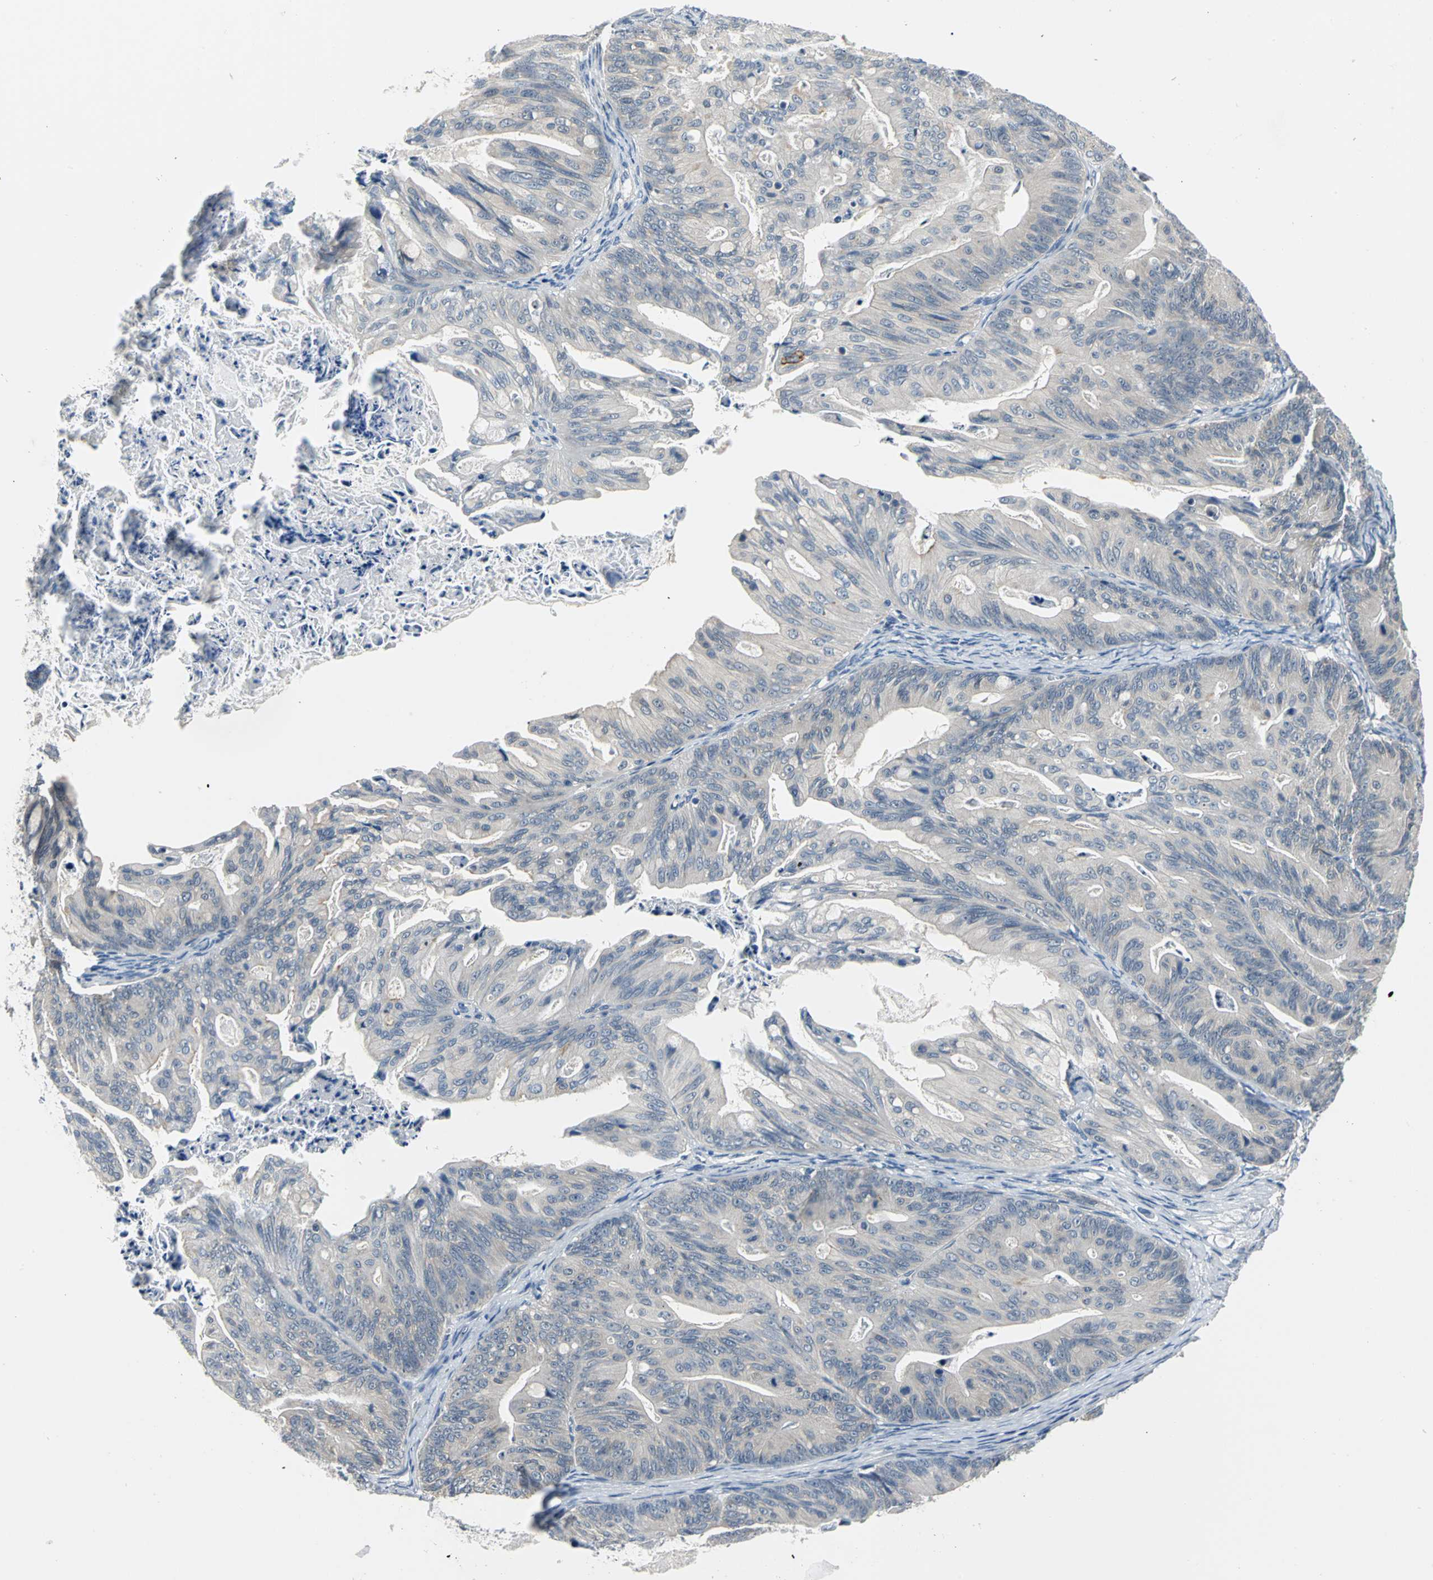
{"staining": {"intensity": "weak", "quantity": ">75%", "location": "cytoplasmic/membranous"}, "tissue": "ovarian cancer", "cell_type": "Tumor cells", "image_type": "cancer", "snomed": [{"axis": "morphology", "description": "Cystadenocarcinoma, mucinous, NOS"}, {"axis": "topography", "description": "Ovary"}], "caption": "This image reveals ovarian cancer (mucinous cystadenocarcinoma) stained with immunohistochemistry (IHC) to label a protein in brown. The cytoplasmic/membranous of tumor cells show weak positivity for the protein. Nuclei are counter-stained blue.", "gene": "ZNF415", "patient": {"sex": "female", "age": 36}}